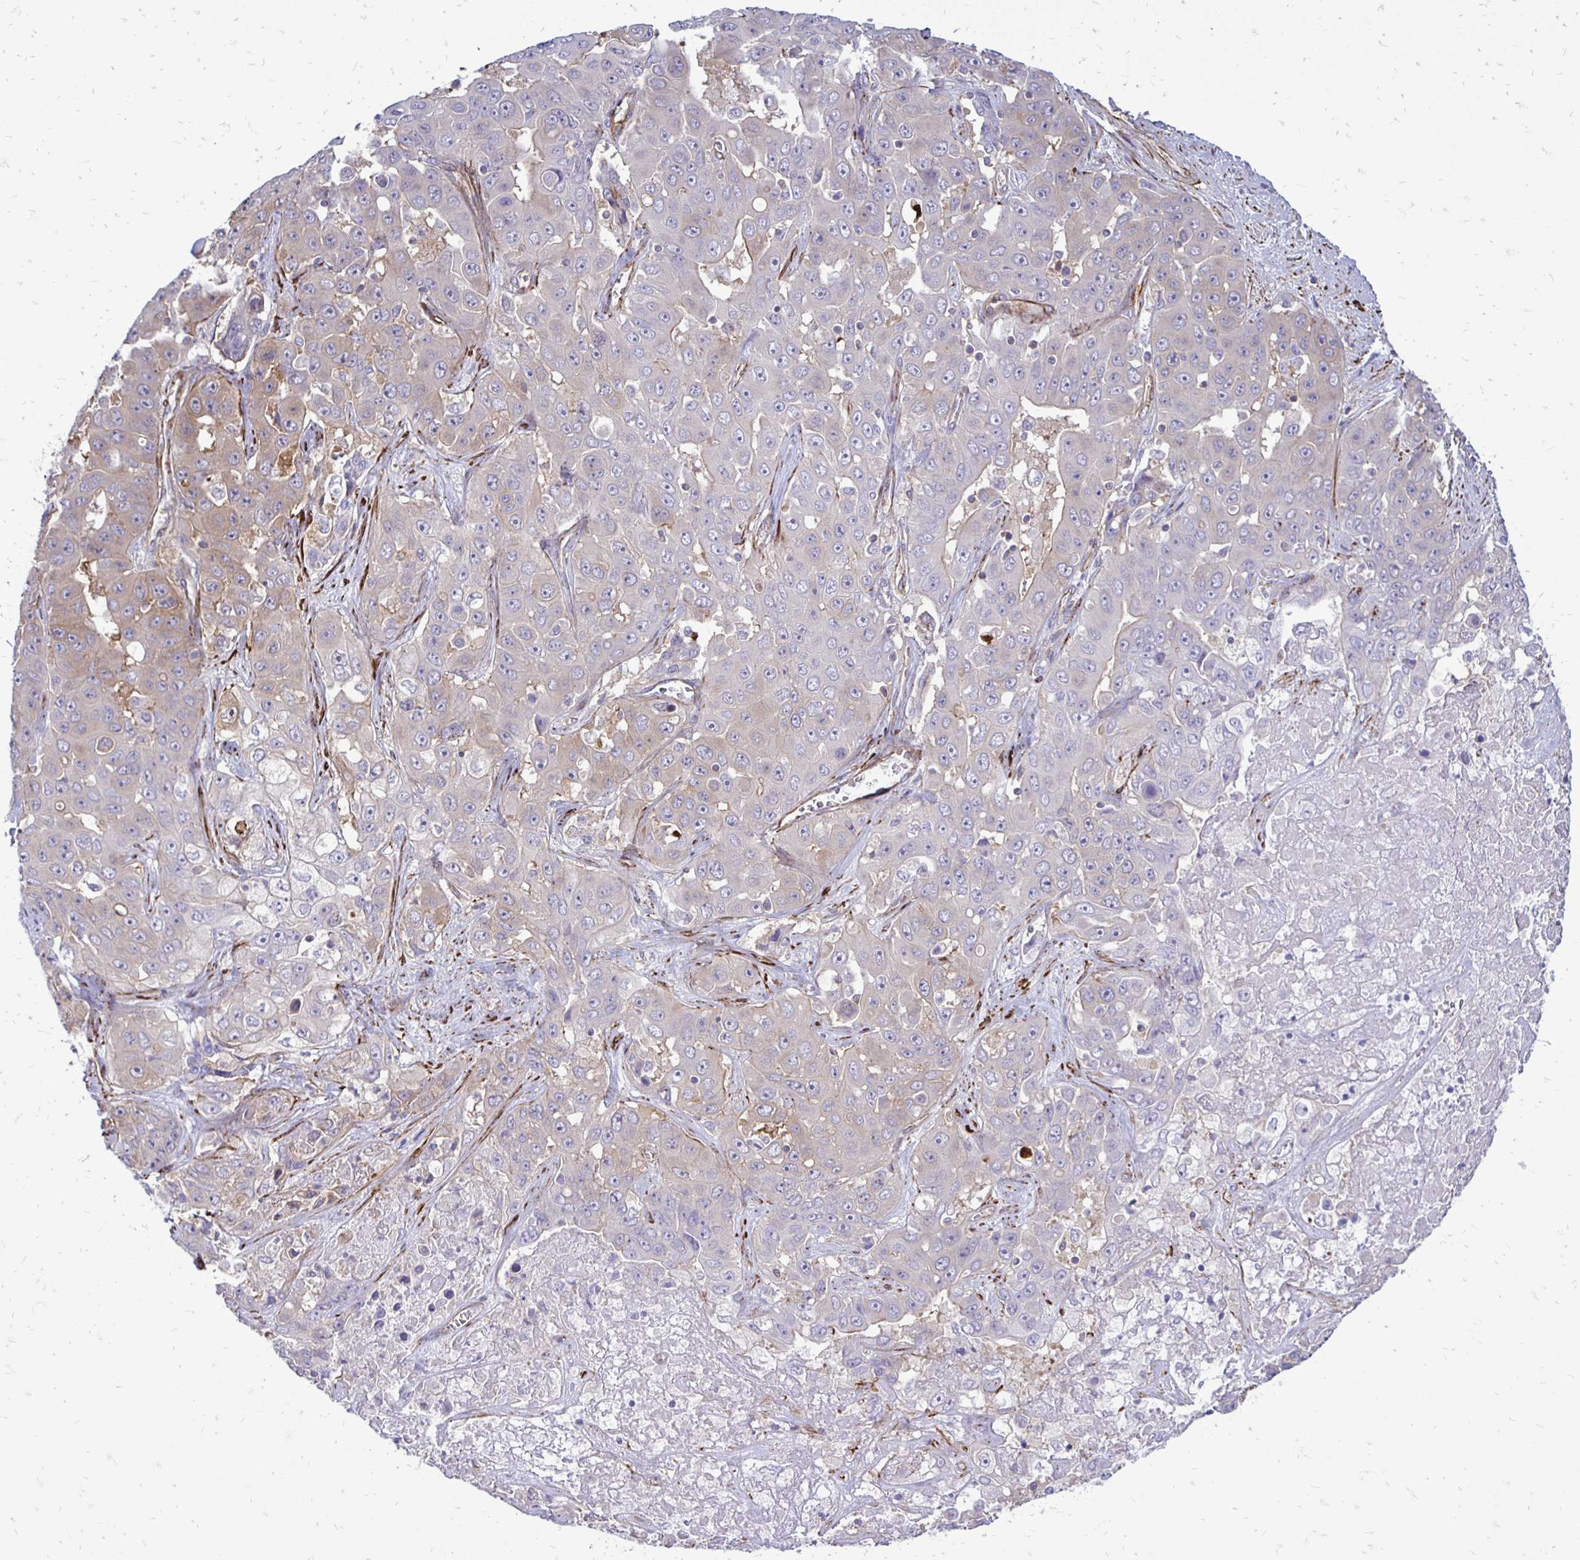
{"staining": {"intensity": "weak", "quantity": "25%-75%", "location": "cytoplasmic/membranous"}, "tissue": "liver cancer", "cell_type": "Tumor cells", "image_type": "cancer", "snomed": [{"axis": "morphology", "description": "Cholangiocarcinoma"}, {"axis": "topography", "description": "Liver"}], "caption": "Immunohistochemical staining of human cholangiocarcinoma (liver) exhibits weak cytoplasmic/membranous protein staining in approximately 25%-75% of tumor cells. The staining is performed using DAB (3,3'-diaminobenzidine) brown chromogen to label protein expression. The nuclei are counter-stained blue using hematoxylin.", "gene": "CTPS1", "patient": {"sex": "female", "age": 52}}